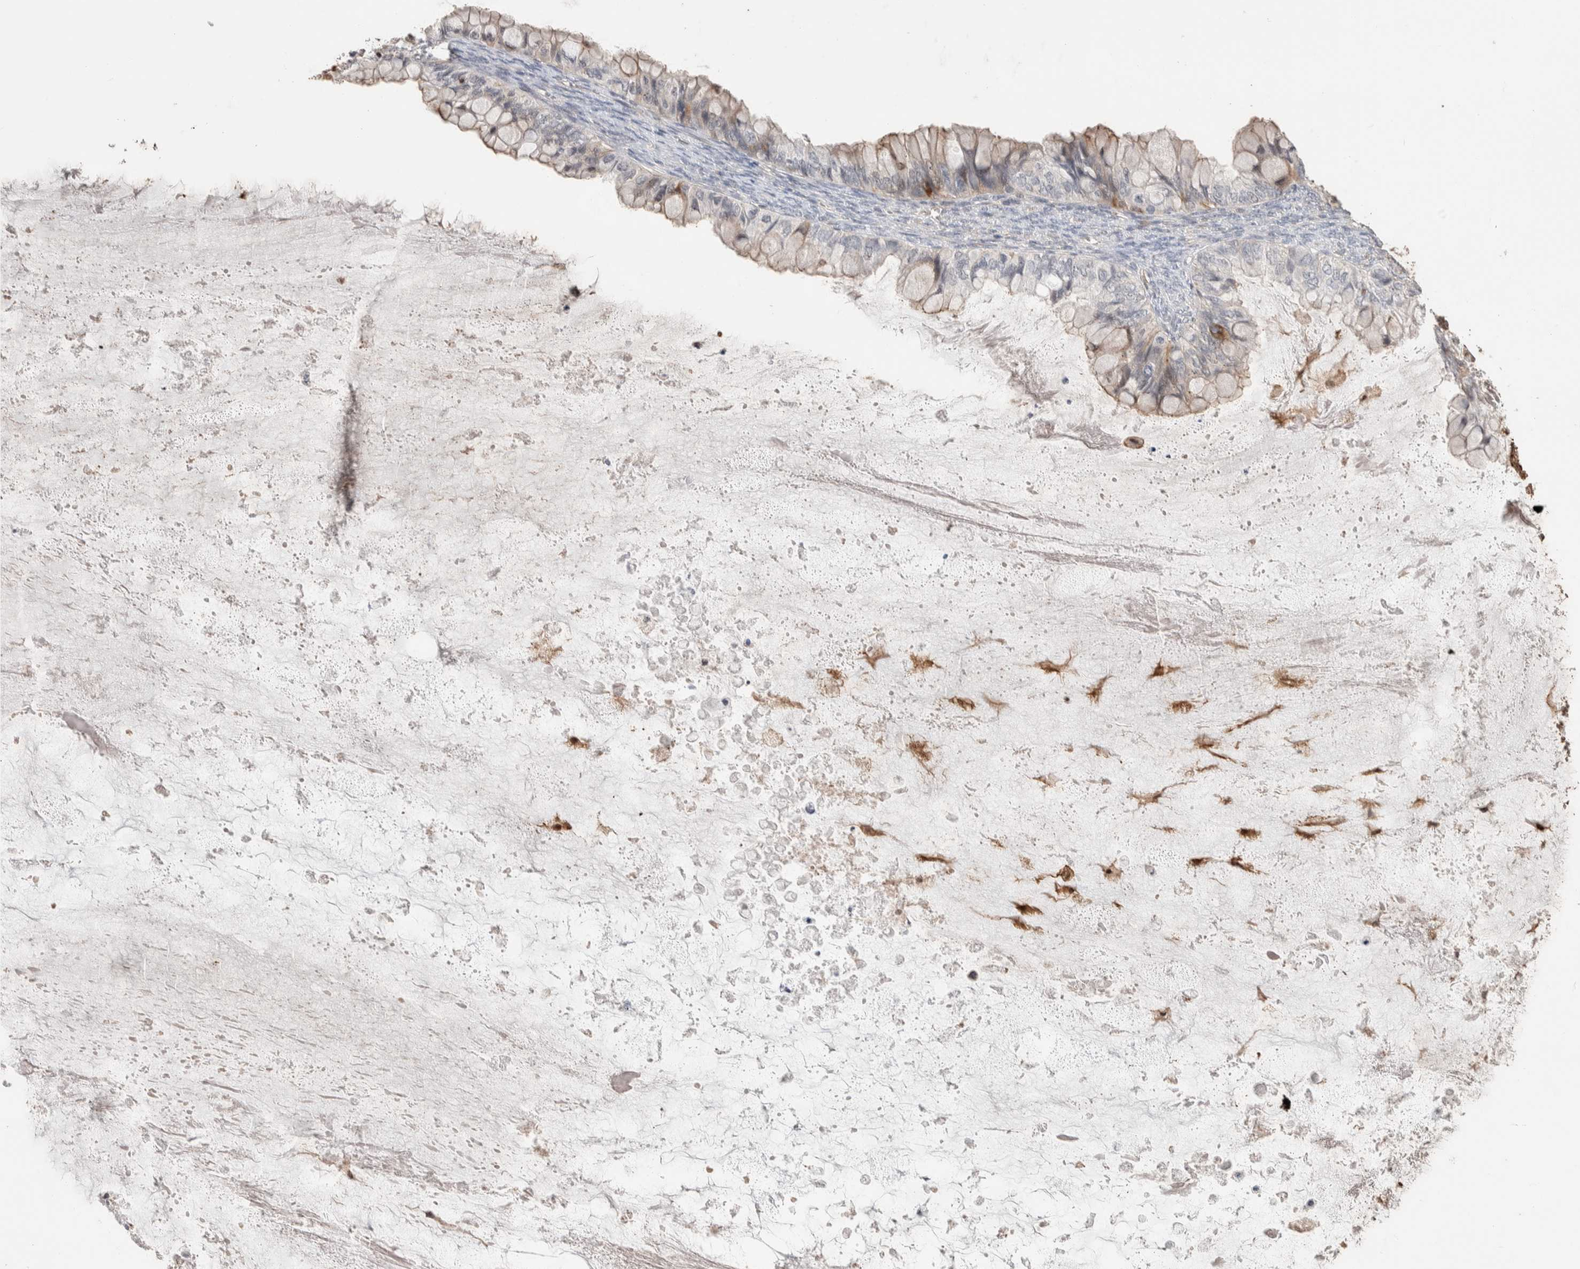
{"staining": {"intensity": "weak", "quantity": ">75%", "location": "cytoplasmic/membranous"}, "tissue": "ovarian cancer", "cell_type": "Tumor cells", "image_type": "cancer", "snomed": [{"axis": "morphology", "description": "Cystadenocarcinoma, mucinous, NOS"}, {"axis": "topography", "description": "Ovary"}], "caption": "The photomicrograph shows staining of ovarian cancer (mucinous cystadenocarcinoma), revealing weak cytoplasmic/membranous protein staining (brown color) within tumor cells.", "gene": "ZNF704", "patient": {"sex": "female", "age": 80}}